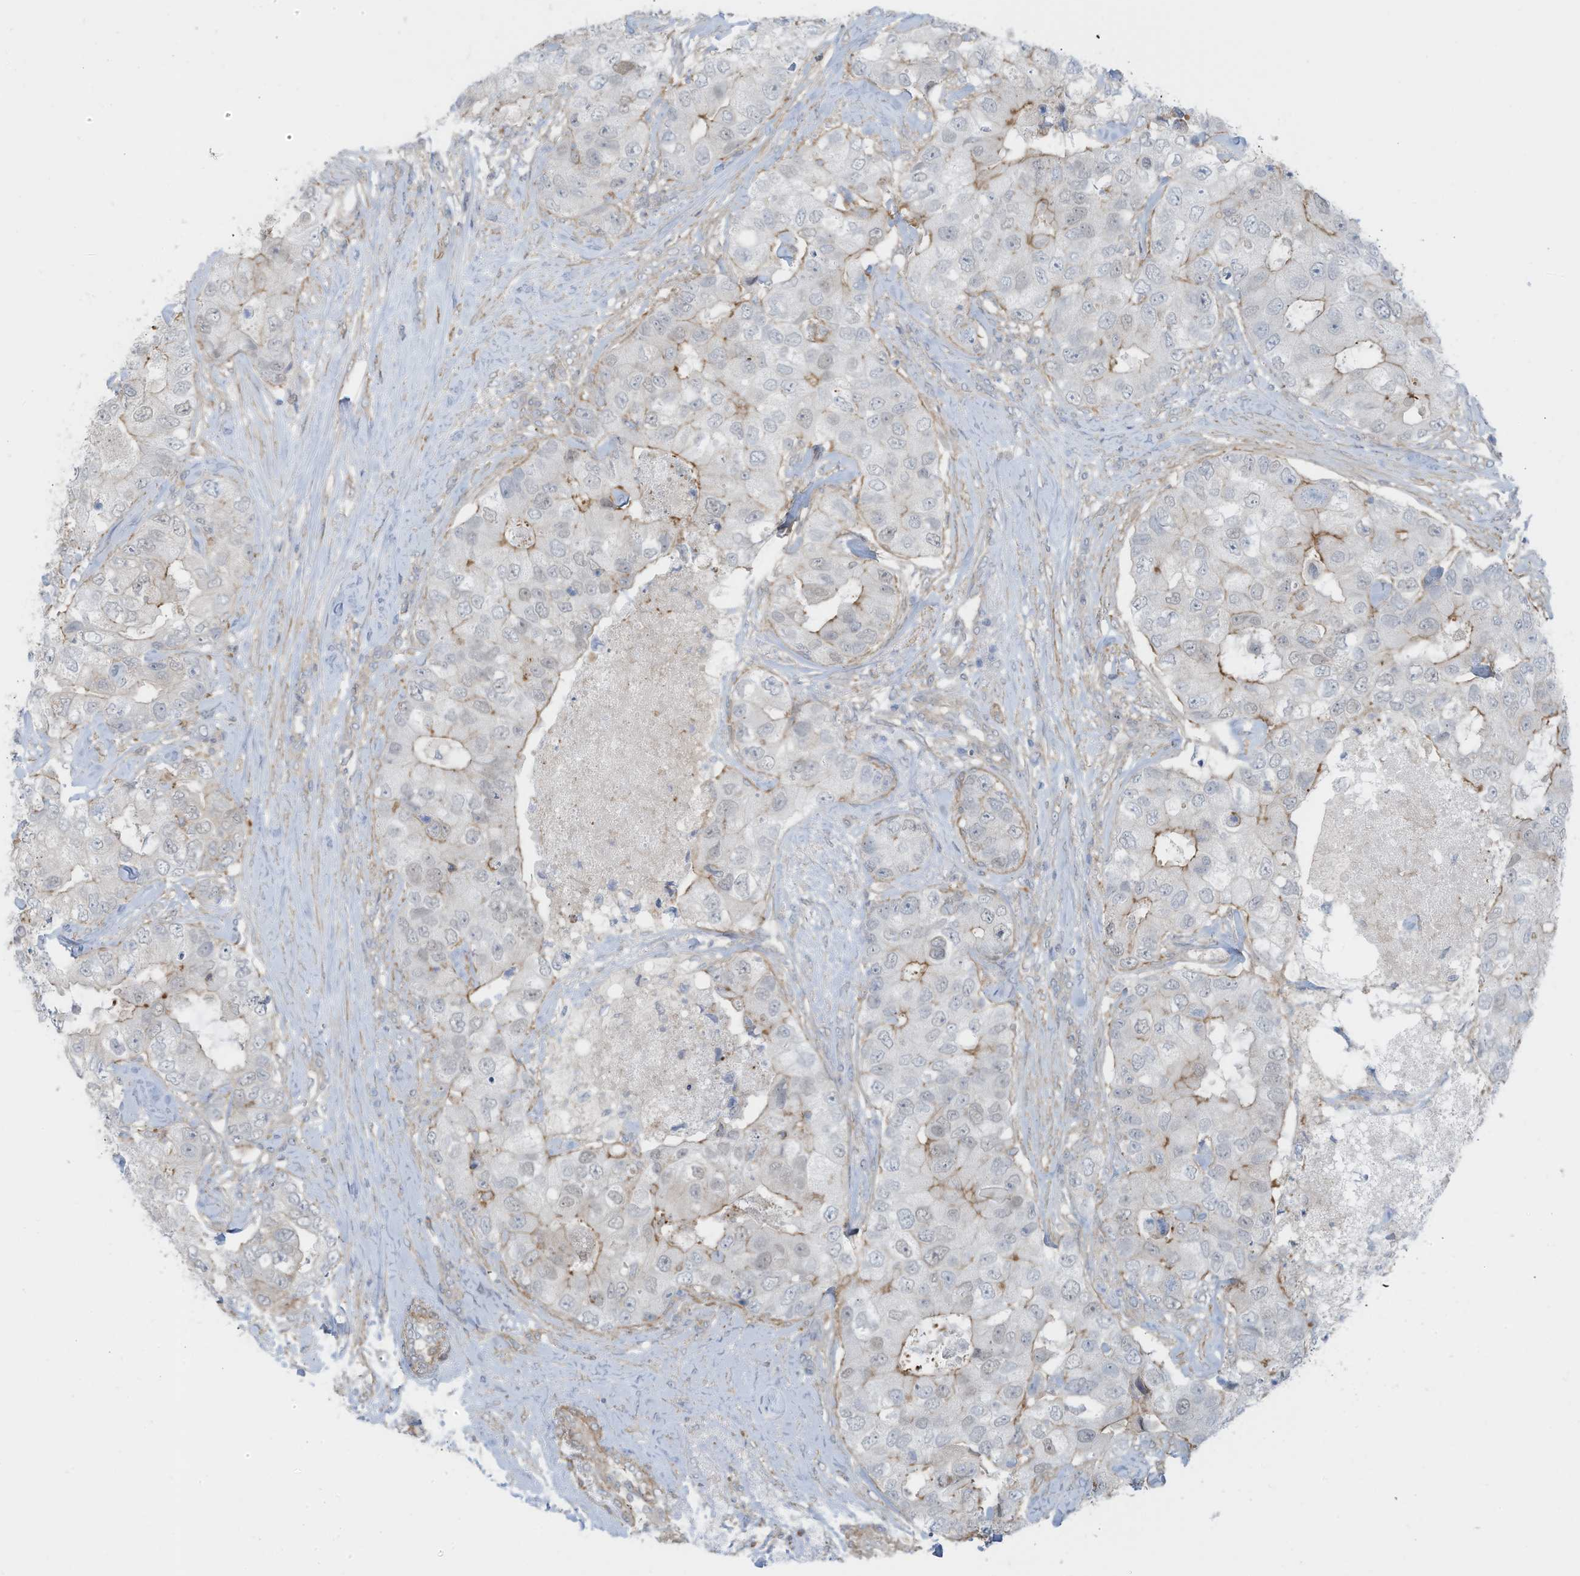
{"staining": {"intensity": "moderate", "quantity": "<25%", "location": "cytoplasmic/membranous"}, "tissue": "breast cancer", "cell_type": "Tumor cells", "image_type": "cancer", "snomed": [{"axis": "morphology", "description": "Duct carcinoma"}, {"axis": "topography", "description": "Breast"}], "caption": "The image reveals immunohistochemical staining of breast cancer (intraductal carcinoma). There is moderate cytoplasmic/membranous positivity is seen in about <25% of tumor cells.", "gene": "ZNF846", "patient": {"sex": "female", "age": 62}}